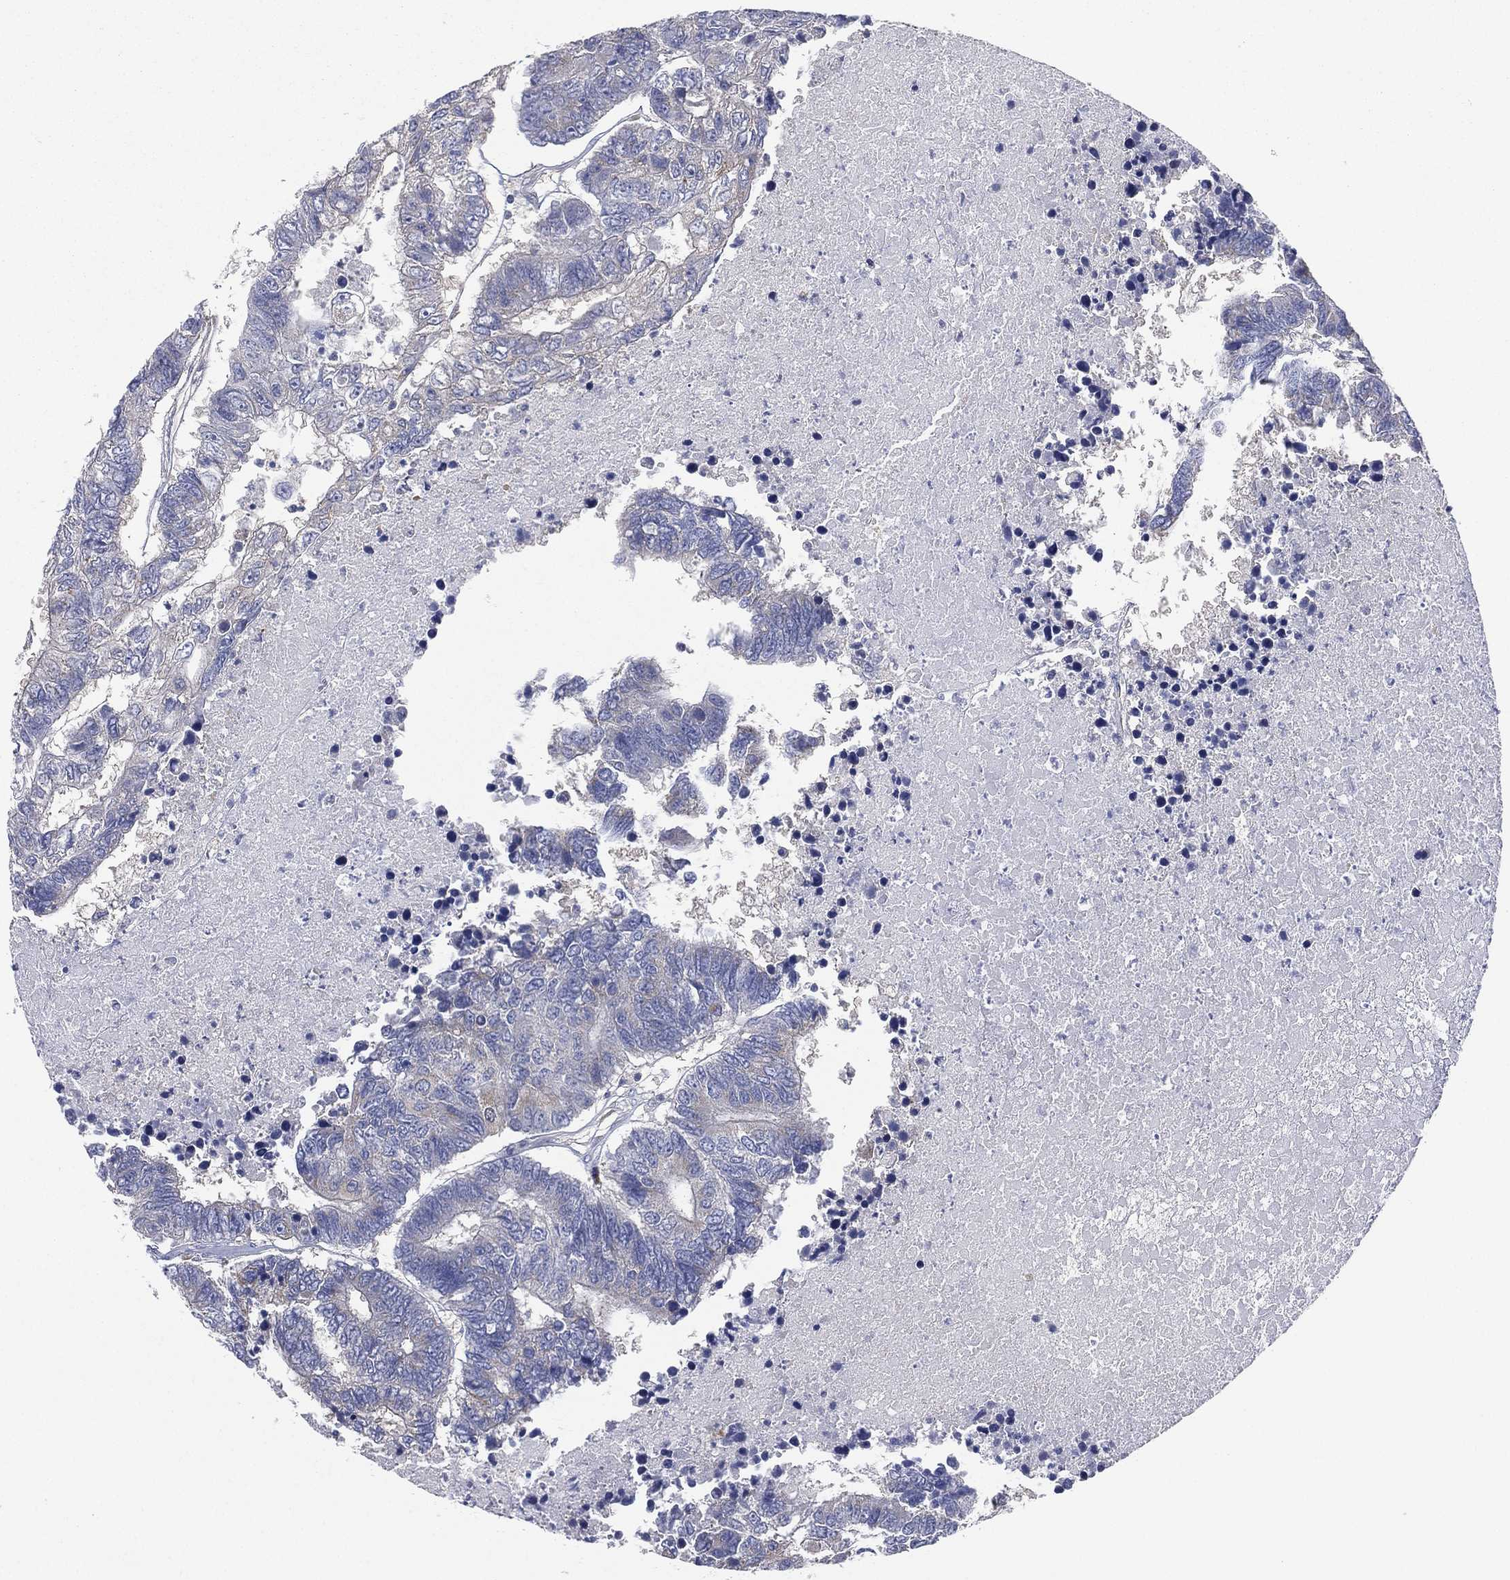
{"staining": {"intensity": "negative", "quantity": "none", "location": "none"}, "tissue": "colorectal cancer", "cell_type": "Tumor cells", "image_type": "cancer", "snomed": [{"axis": "morphology", "description": "Adenocarcinoma, NOS"}, {"axis": "topography", "description": "Colon"}], "caption": "This is an immunohistochemistry (IHC) photomicrograph of human colorectal adenocarcinoma. There is no positivity in tumor cells.", "gene": "ATP8A2", "patient": {"sex": "female", "age": 48}}